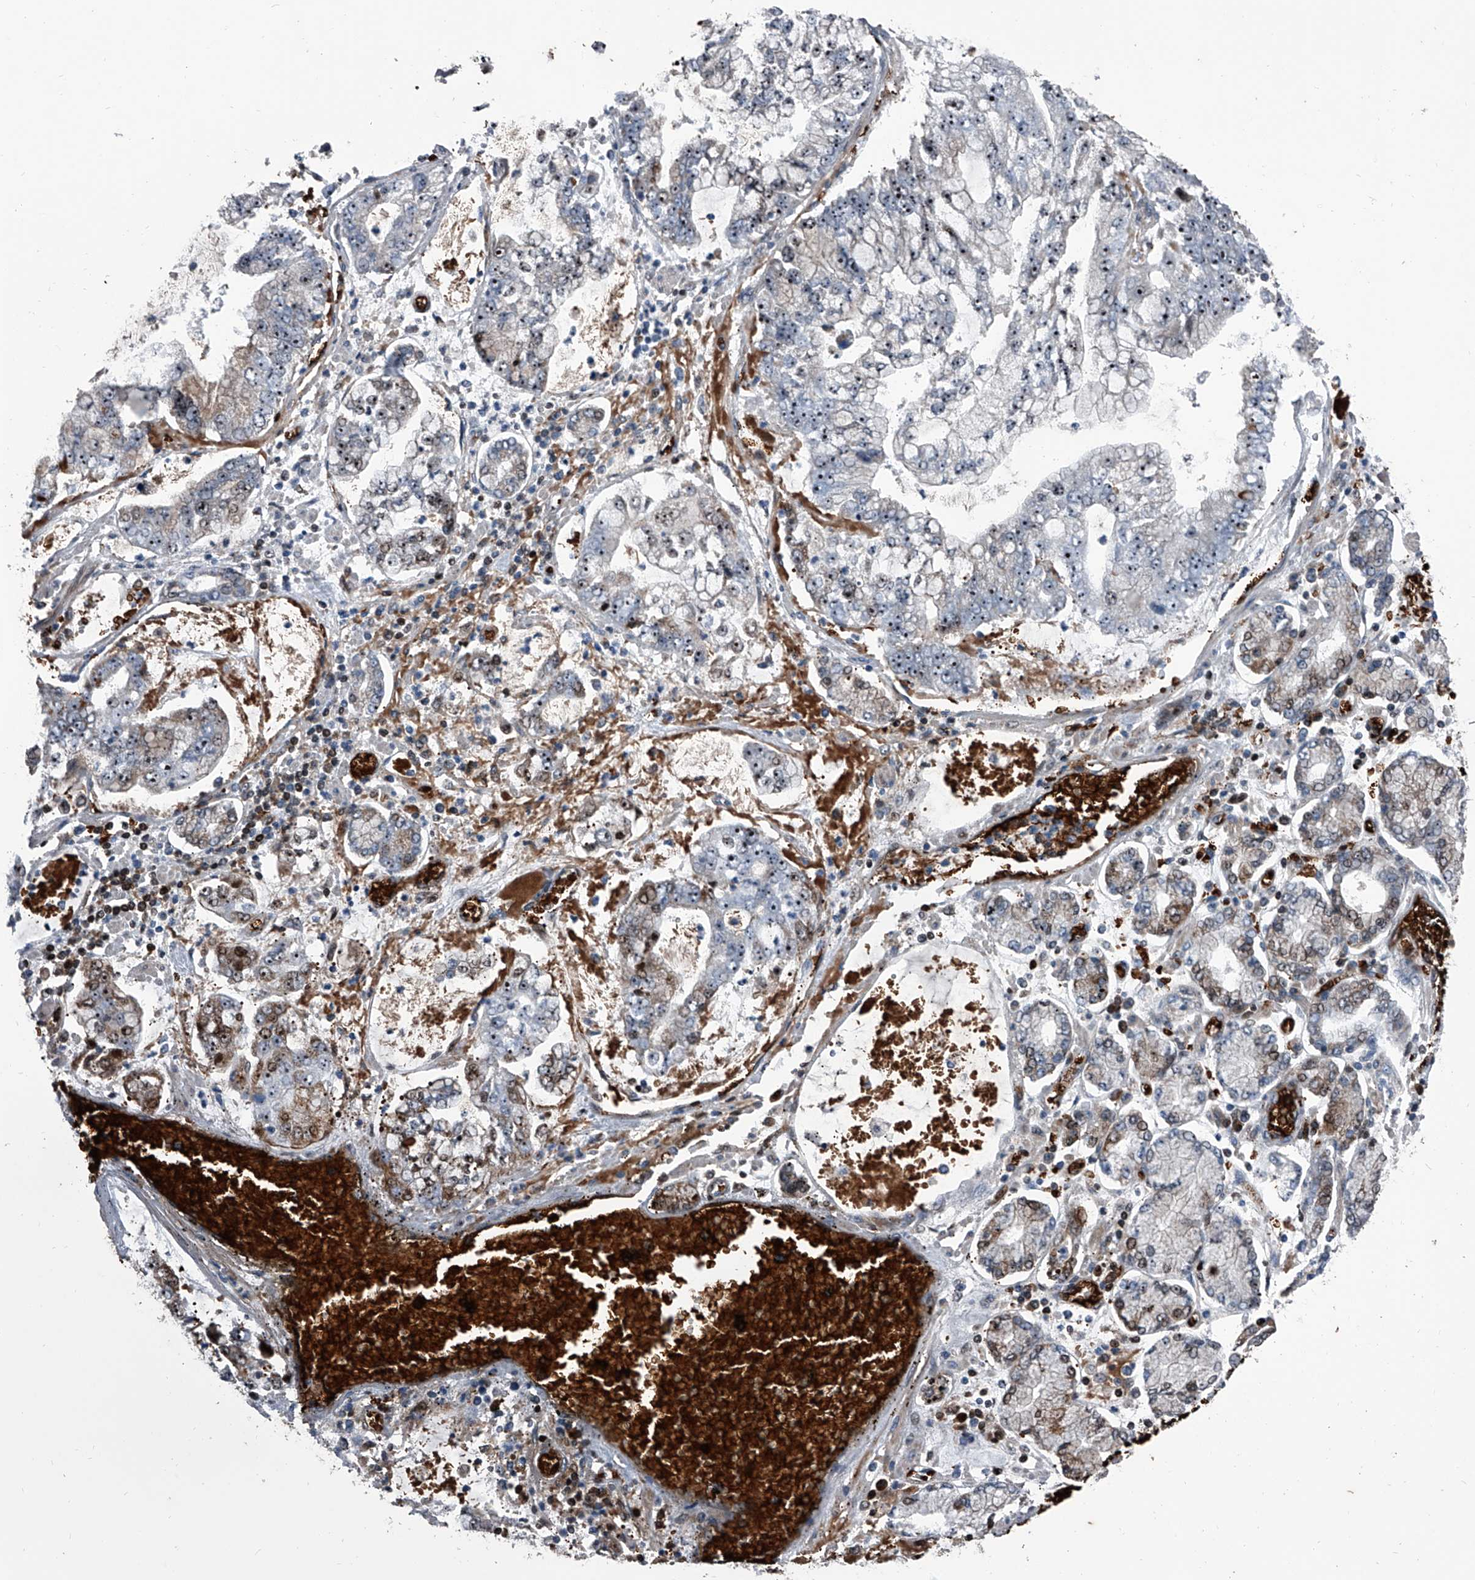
{"staining": {"intensity": "moderate", "quantity": "25%-75%", "location": "nuclear"}, "tissue": "stomach cancer", "cell_type": "Tumor cells", "image_type": "cancer", "snomed": [{"axis": "morphology", "description": "Adenocarcinoma, NOS"}, {"axis": "topography", "description": "Stomach"}], "caption": "This photomicrograph shows immunohistochemistry (IHC) staining of stomach cancer, with medium moderate nuclear expression in about 25%-75% of tumor cells.", "gene": "CEP85L", "patient": {"sex": "male", "age": 76}}